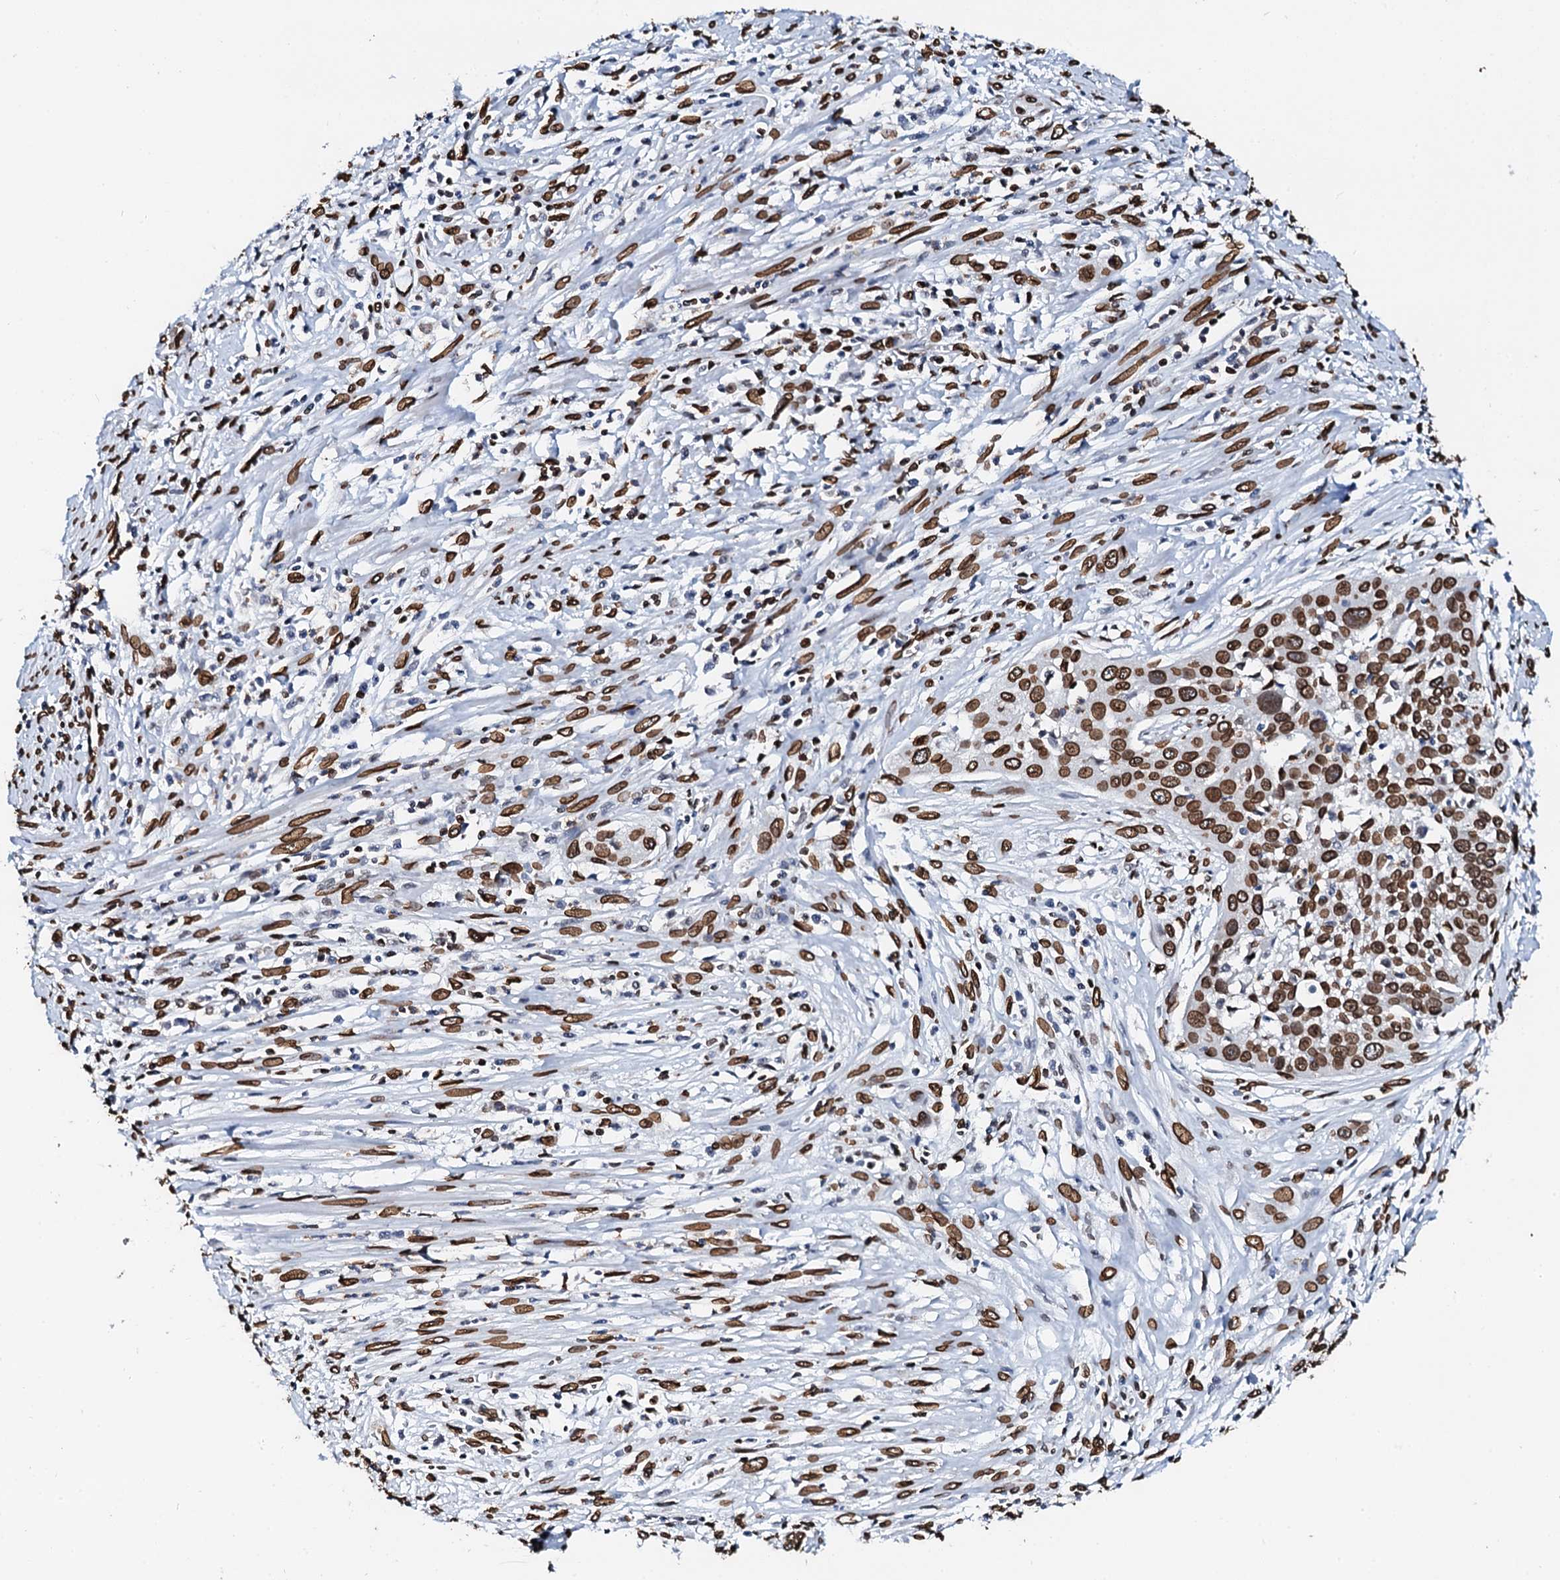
{"staining": {"intensity": "strong", "quantity": ">75%", "location": "nuclear"}, "tissue": "cervical cancer", "cell_type": "Tumor cells", "image_type": "cancer", "snomed": [{"axis": "morphology", "description": "Squamous cell carcinoma, NOS"}, {"axis": "topography", "description": "Cervix"}], "caption": "The image reveals immunohistochemical staining of cervical squamous cell carcinoma. There is strong nuclear expression is appreciated in about >75% of tumor cells.", "gene": "KATNAL2", "patient": {"sex": "female", "age": 34}}